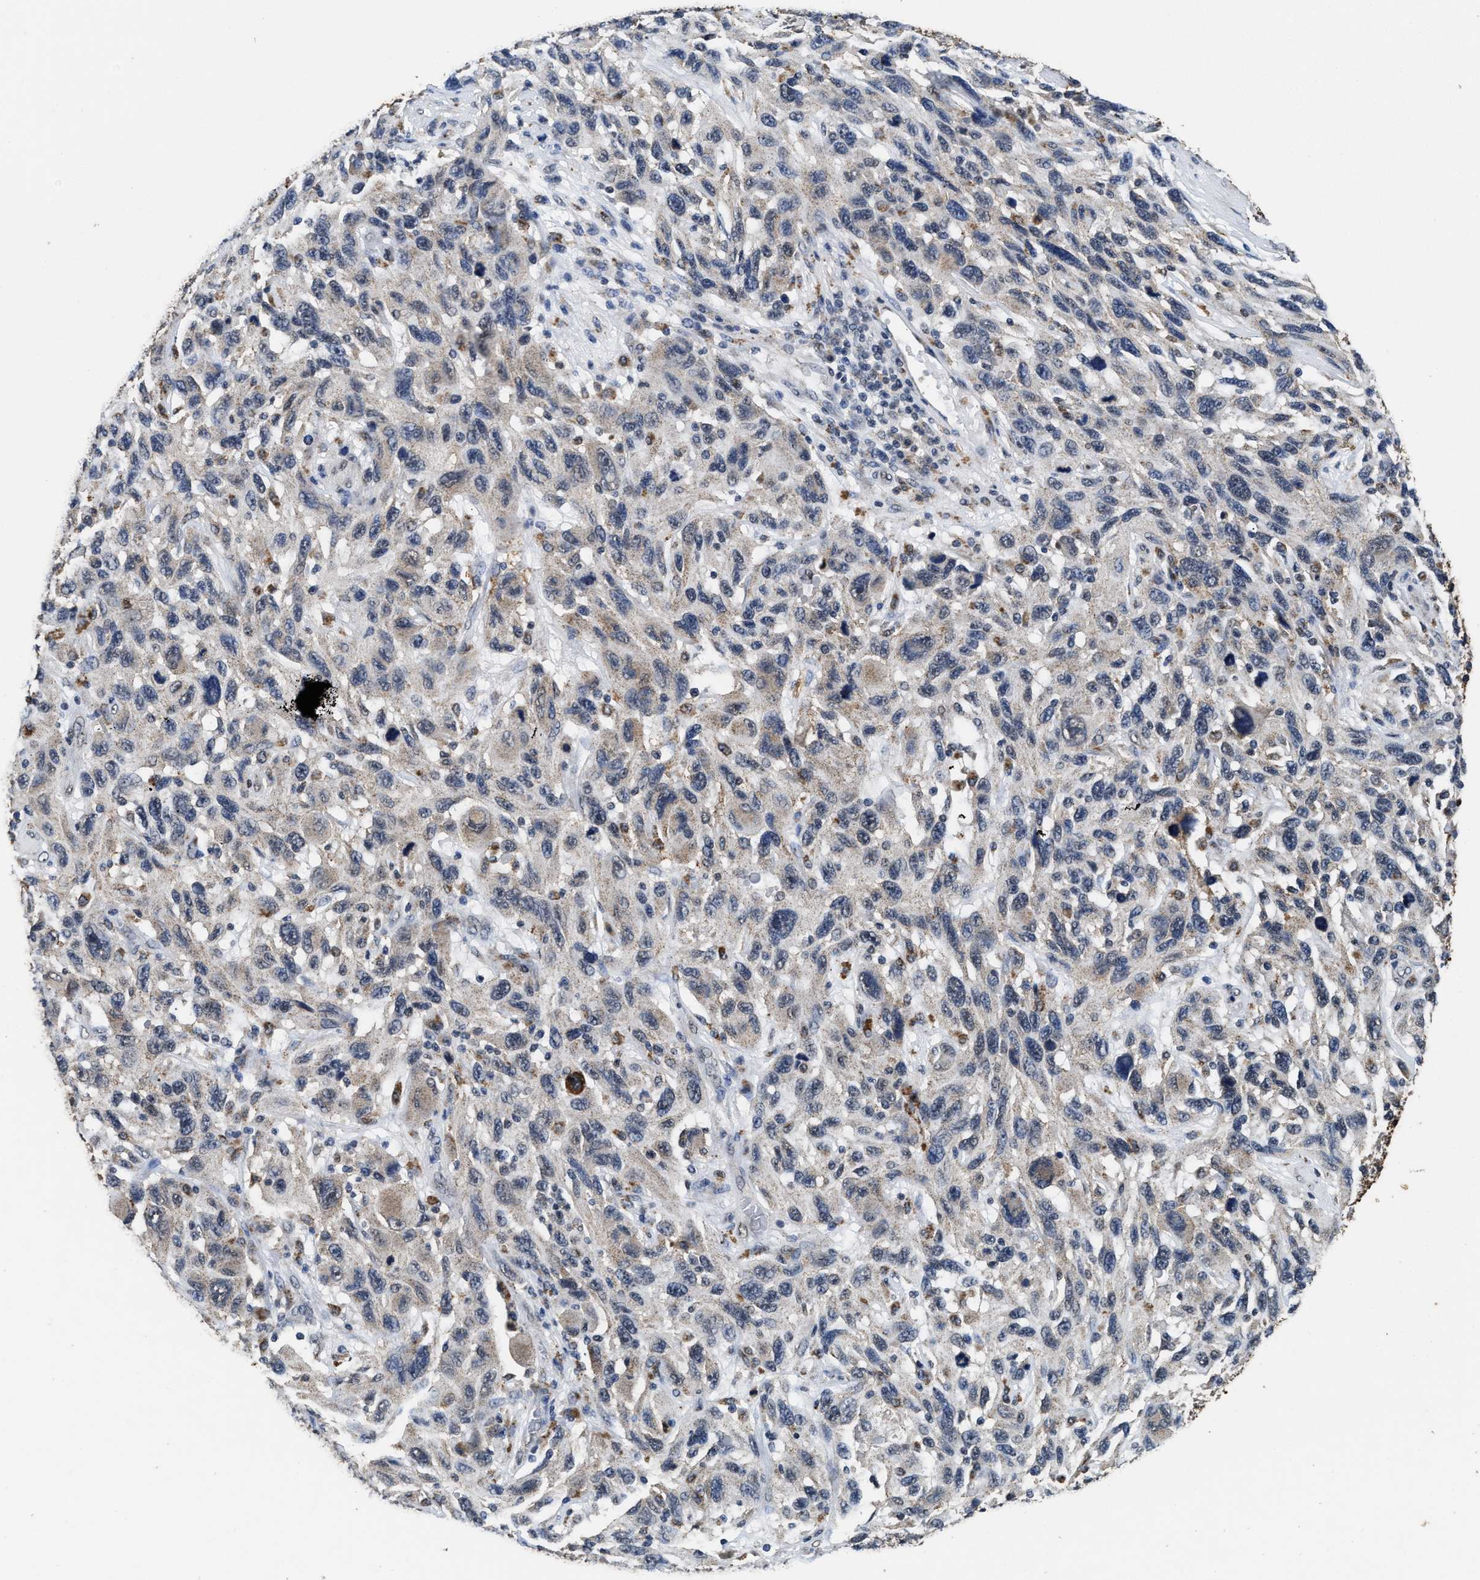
{"staining": {"intensity": "weak", "quantity": "<25%", "location": "cytoplasmic/membranous"}, "tissue": "melanoma", "cell_type": "Tumor cells", "image_type": "cancer", "snomed": [{"axis": "morphology", "description": "Malignant melanoma, NOS"}, {"axis": "topography", "description": "Skin"}], "caption": "High magnification brightfield microscopy of malignant melanoma stained with DAB (3,3'-diaminobenzidine) (brown) and counterstained with hematoxylin (blue): tumor cells show no significant positivity.", "gene": "ACOX1", "patient": {"sex": "male", "age": 53}}